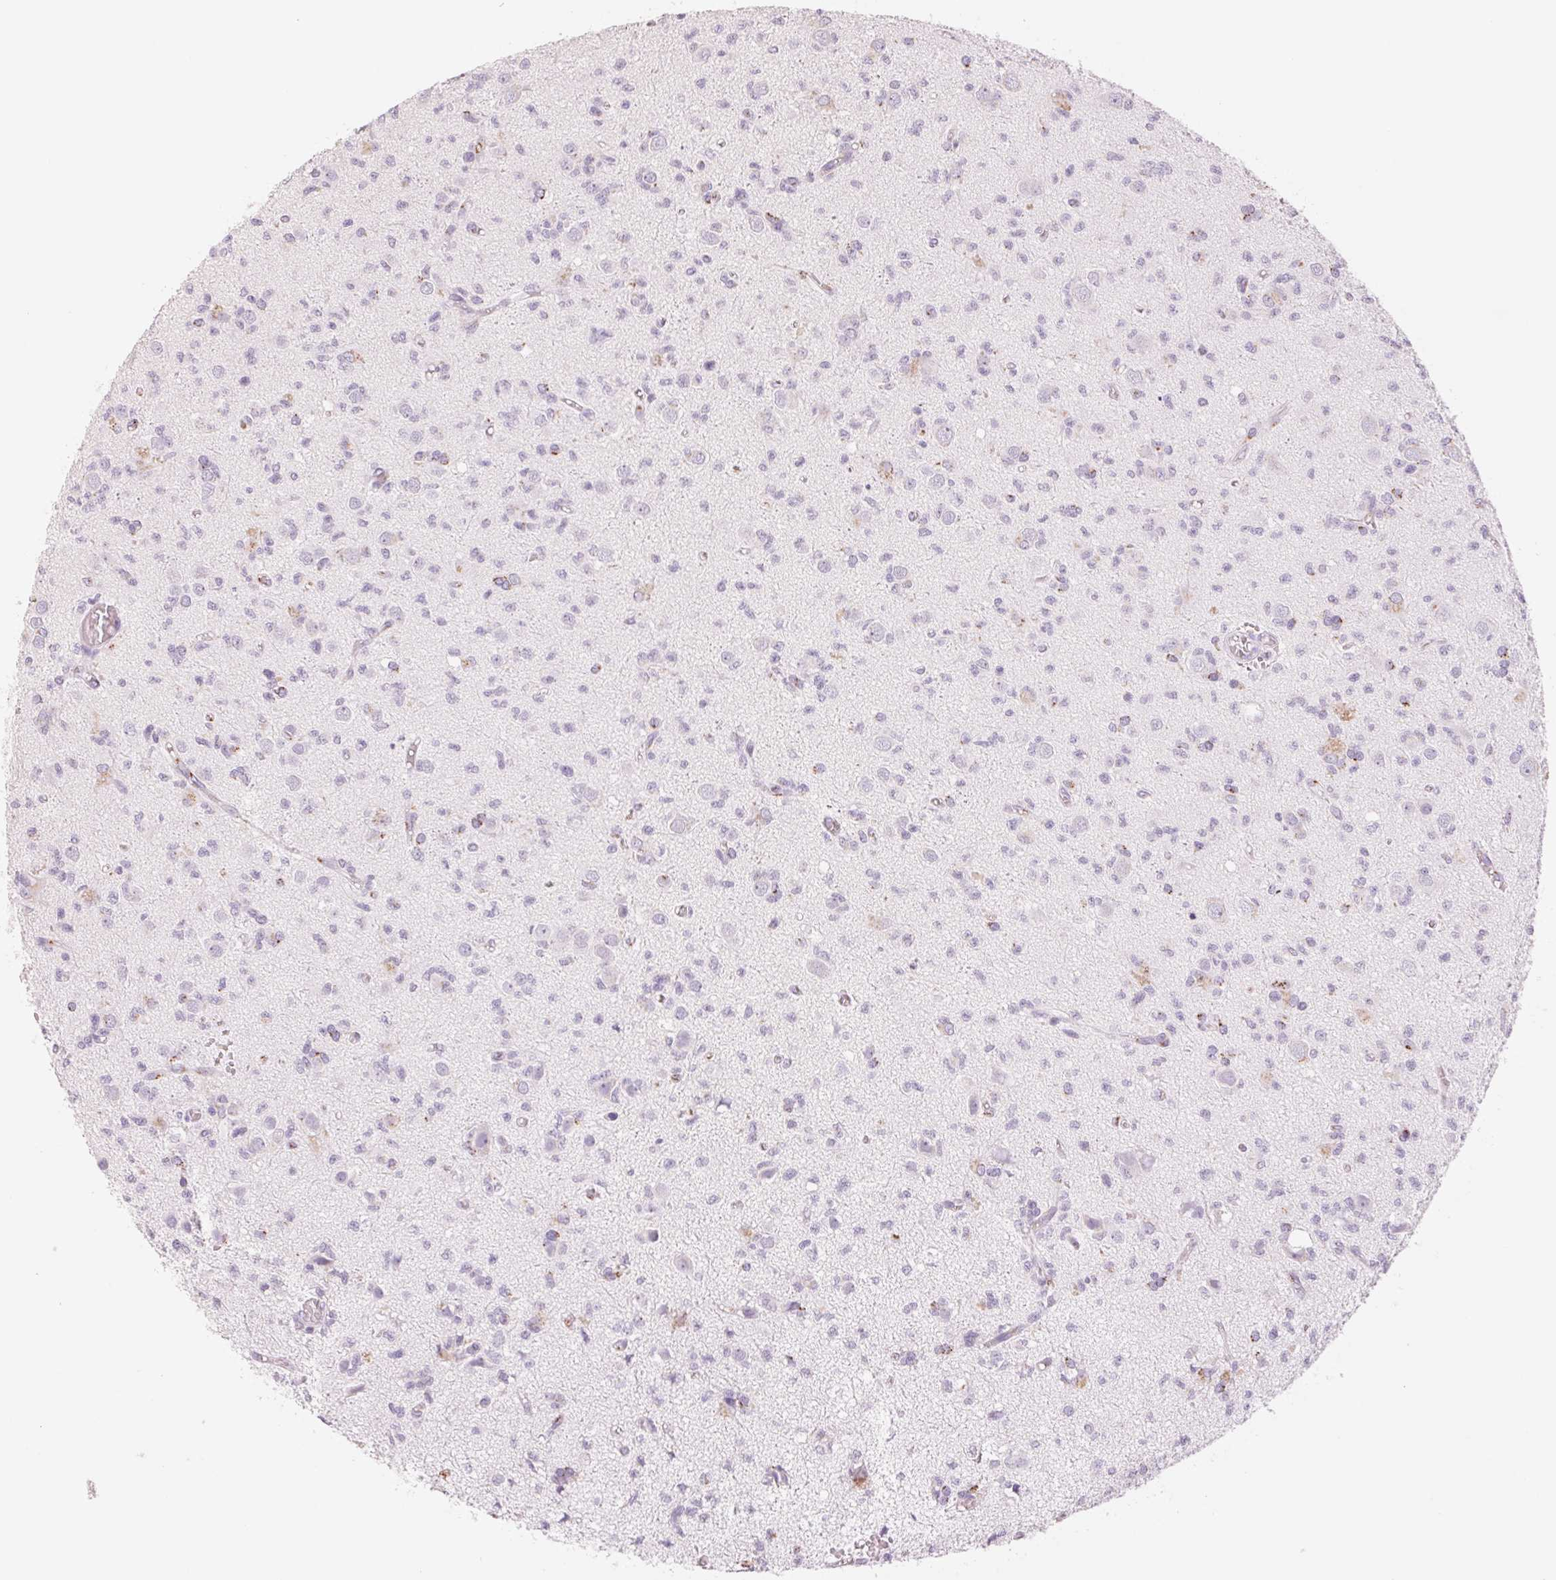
{"staining": {"intensity": "weak", "quantity": "<25%", "location": "cytoplasmic/membranous"}, "tissue": "glioma", "cell_type": "Tumor cells", "image_type": "cancer", "snomed": [{"axis": "morphology", "description": "Glioma, malignant, Low grade"}, {"axis": "topography", "description": "Brain"}], "caption": "IHC image of human low-grade glioma (malignant) stained for a protein (brown), which displays no staining in tumor cells.", "gene": "GALNT7", "patient": {"sex": "male", "age": 64}}